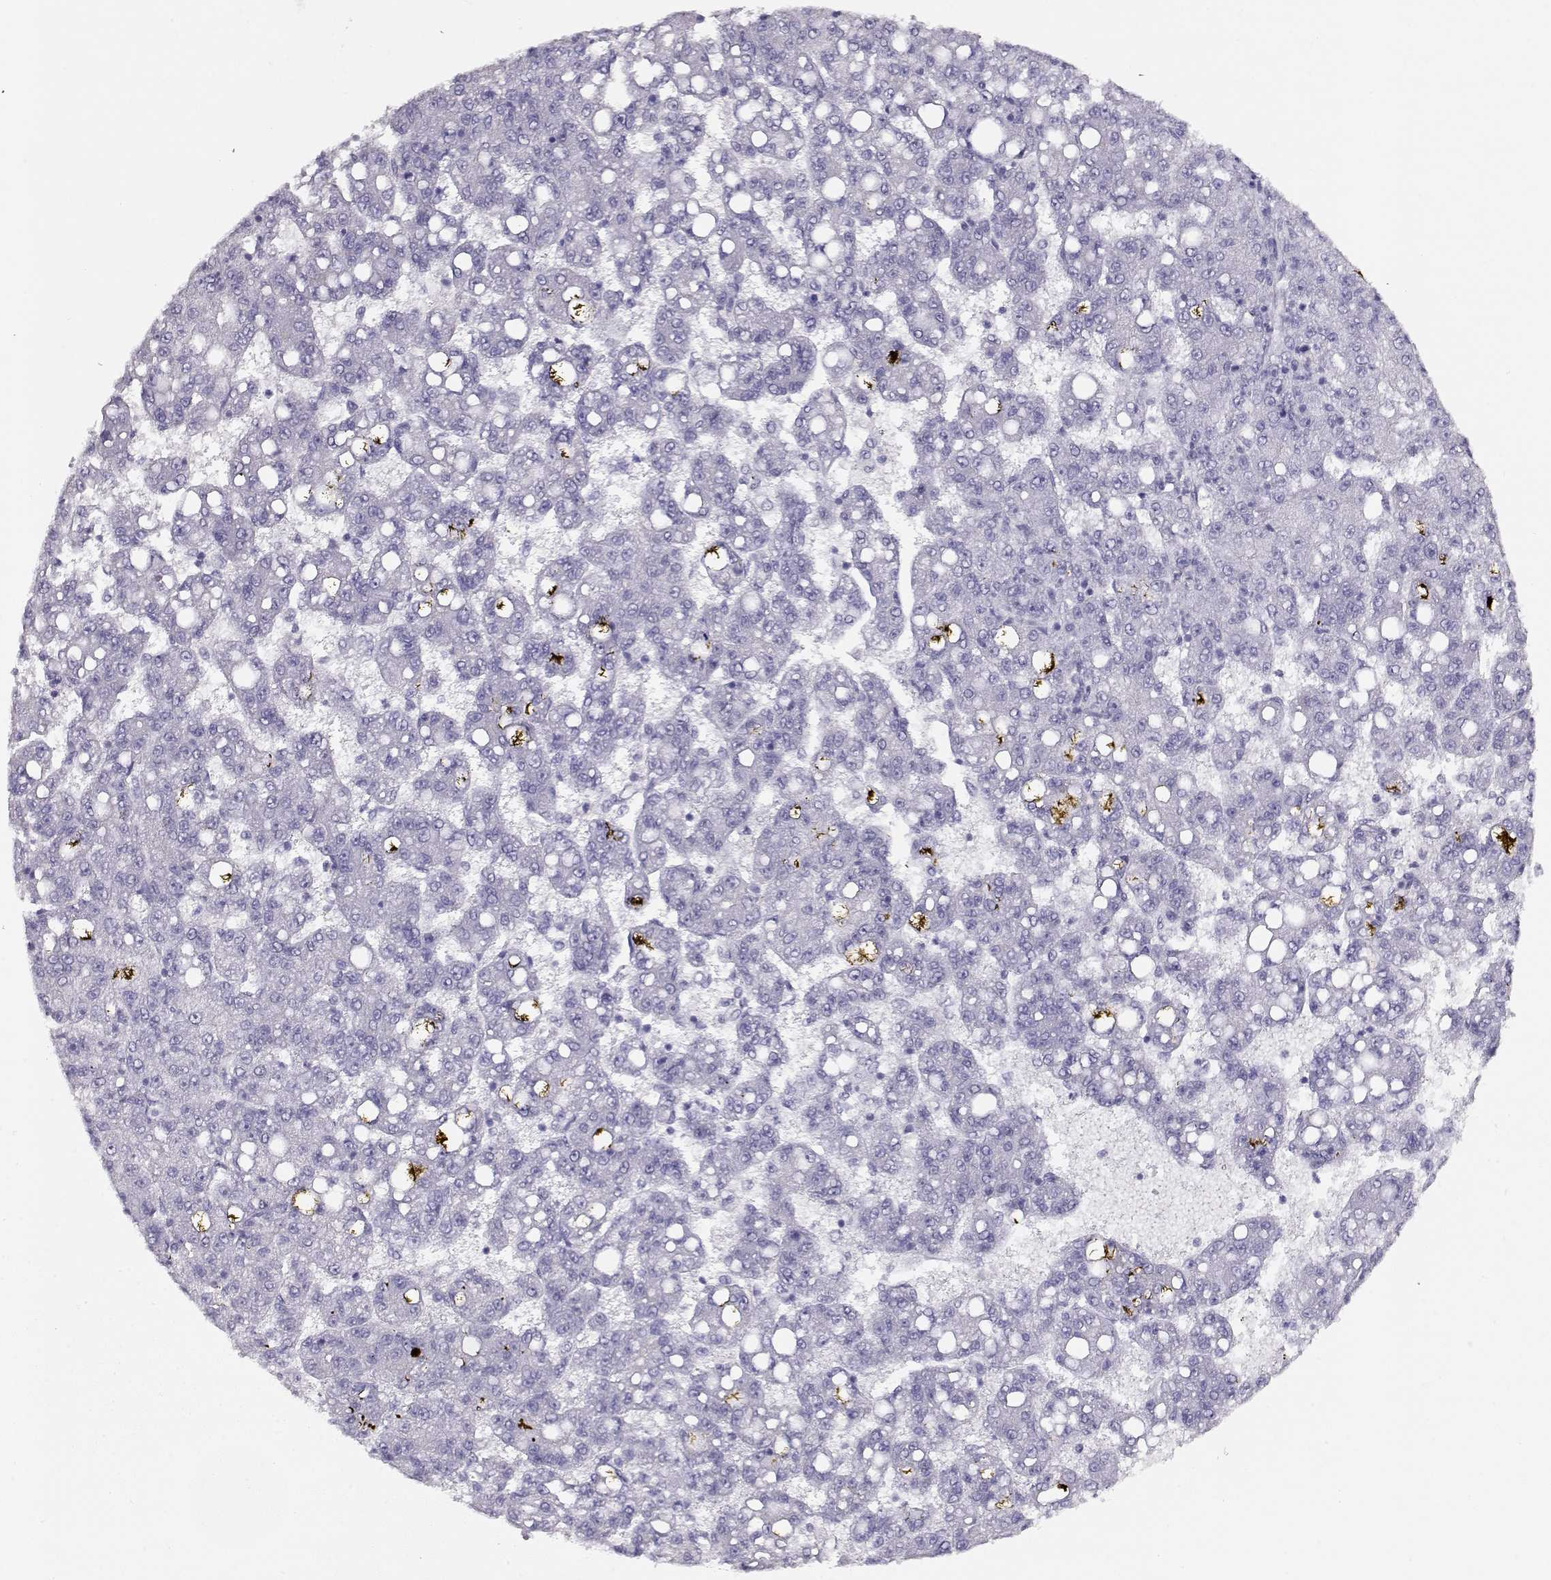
{"staining": {"intensity": "negative", "quantity": "none", "location": "none"}, "tissue": "liver cancer", "cell_type": "Tumor cells", "image_type": "cancer", "snomed": [{"axis": "morphology", "description": "Carcinoma, Hepatocellular, NOS"}, {"axis": "topography", "description": "Liver"}], "caption": "This is an immunohistochemistry (IHC) micrograph of human hepatocellular carcinoma (liver). There is no positivity in tumor cells.", "gene": "ACTN2", "patient": {"sex": "female", "age": 65}}